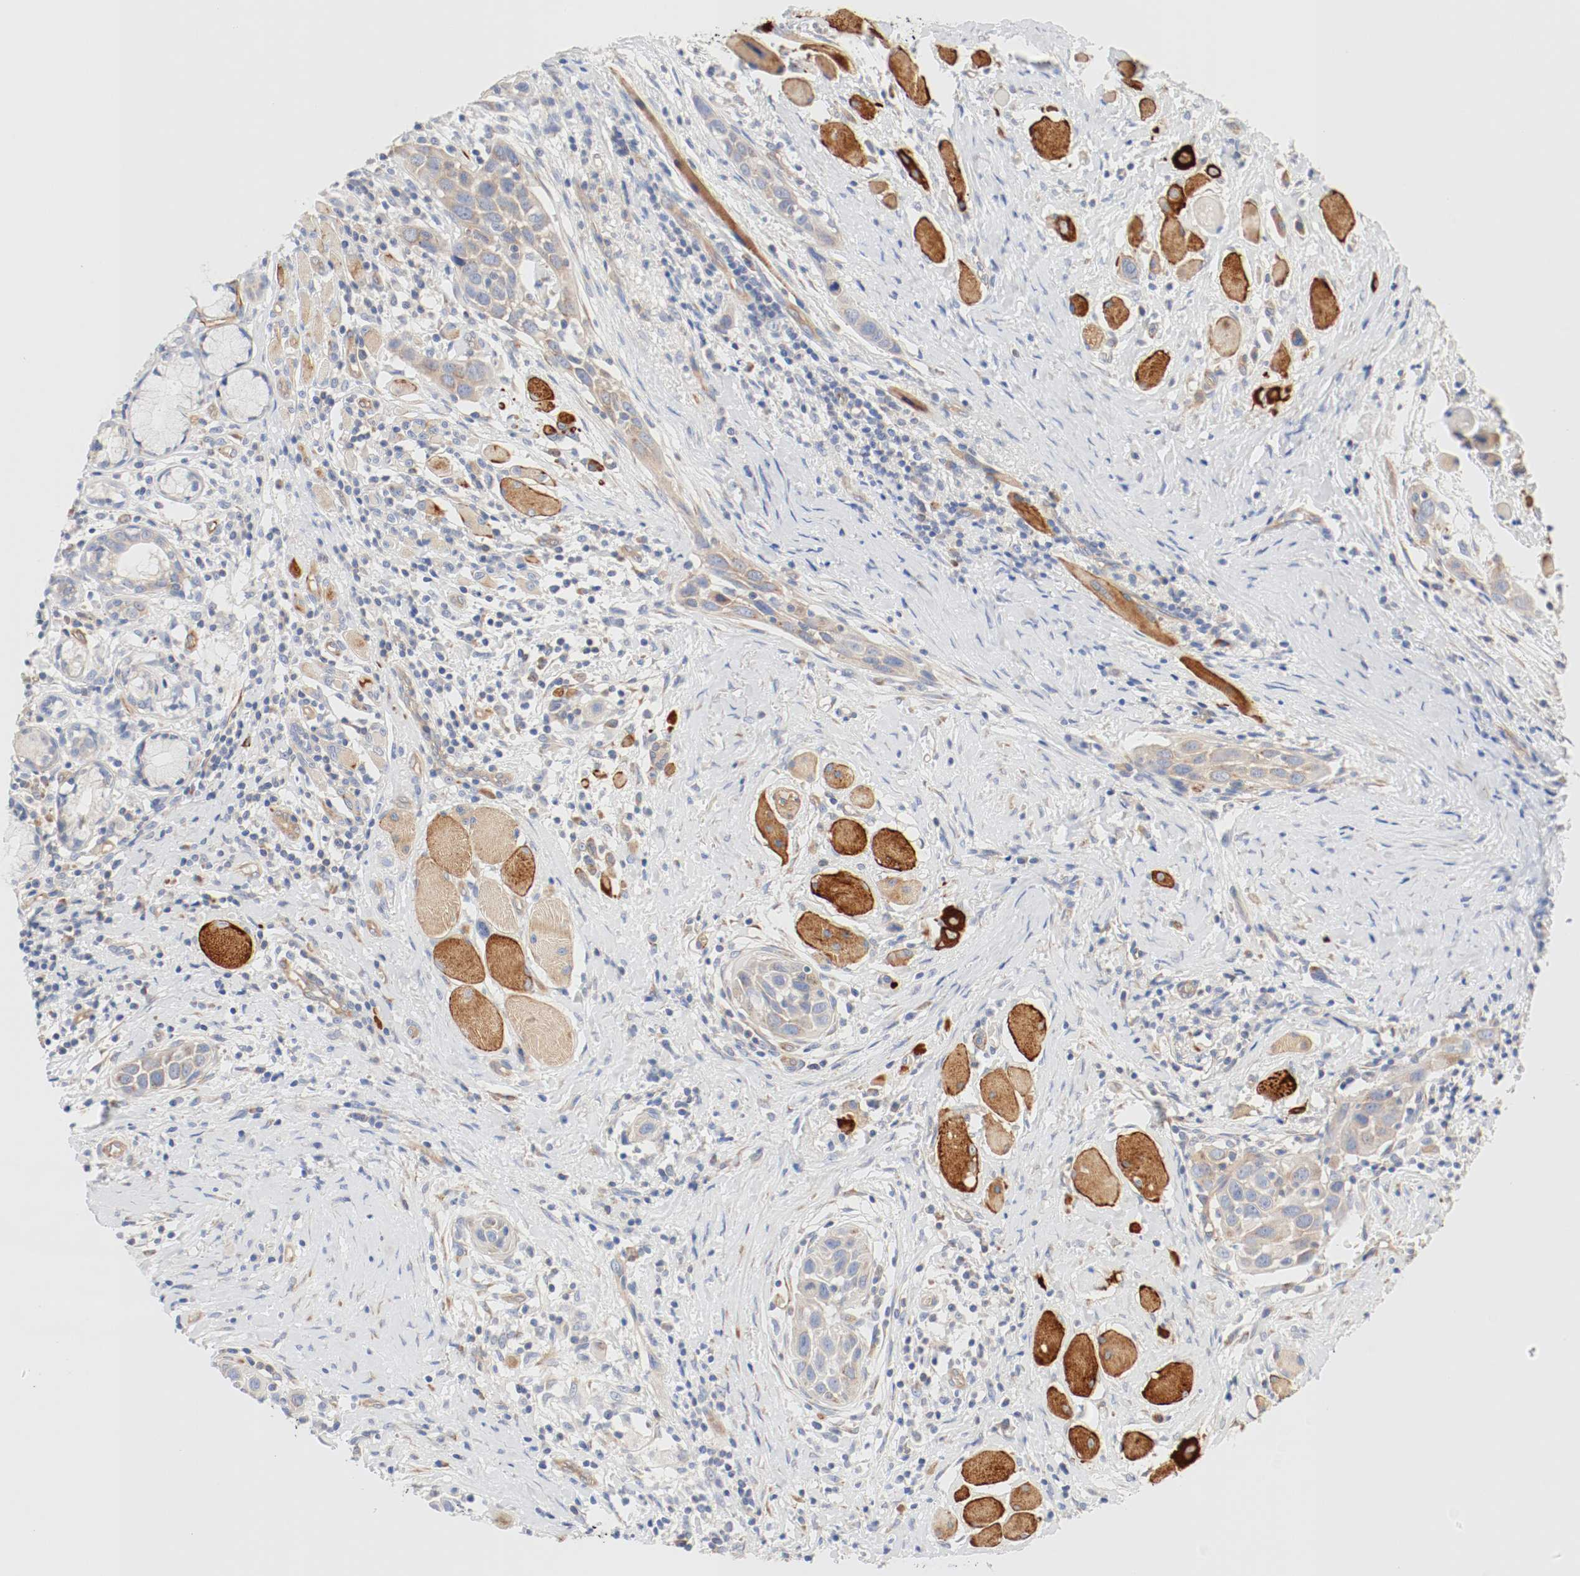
{"staining": {"intensity": "moderate", "quantity": ">75%", "location": "cytoplasmic/membranous"}, "tissue": "head and neck cancer", "cell_type": "Tumor cells", "image_type": "cancer", "snomed": [{"axis": "morphology", "description": "Squamous cell carcinoma, NOS"}, {"axis": "topography", "description": "Oral tissue"}, {"axis": "topography", "description": "Head-Neck"}], "caption": "Moderate cytoplasmic/membranous staining is seen in about >75% of tumor cells in head and neck cancer (squamous cell carcinoma).", "gene": "GIT1", "patient": {"sex": "female", "age": 50}}